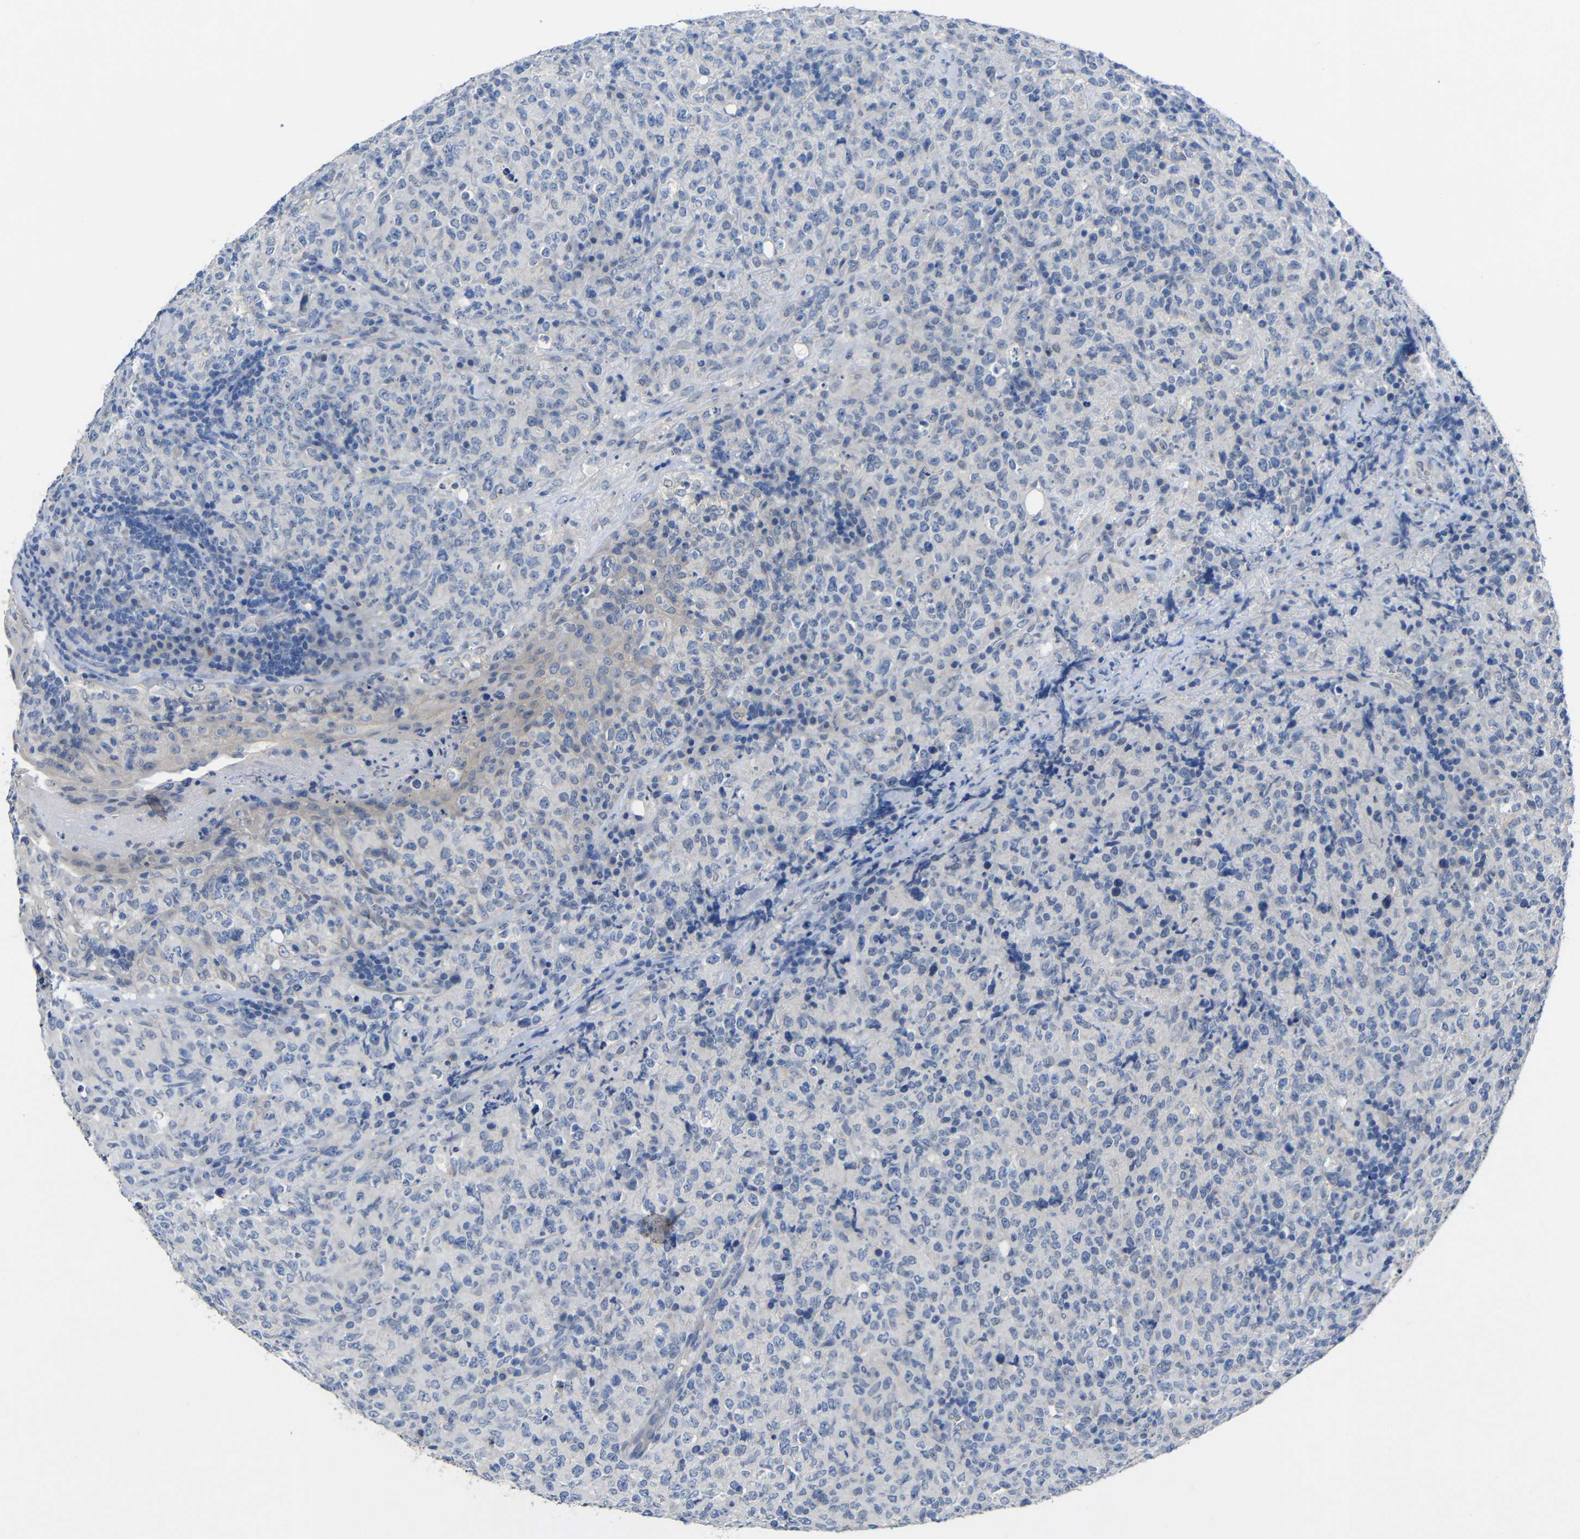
{"staining": {"intensity": "negative", "quantity": "none", "location": "none"}, "tissue": "lymphoma", "cell_type": "Tumor cells", "image_type": "cancer", "snomed": [{"axis": "morphology", "description": "Malignant lymphoma, non-Hodgkin's type, High grade"}, {"axis": "topography", "description": "Tonsil"}], "caption": "High magnification brightfield microscopy of lymphoma stained with DAB (3,3'-diaminobenzidine) (brown) and counterstained with hematoxylin (blue): tumor cells show no significant staining.", "gene": "HNF1A", "patient": {"sex": "female", "age": 36}}